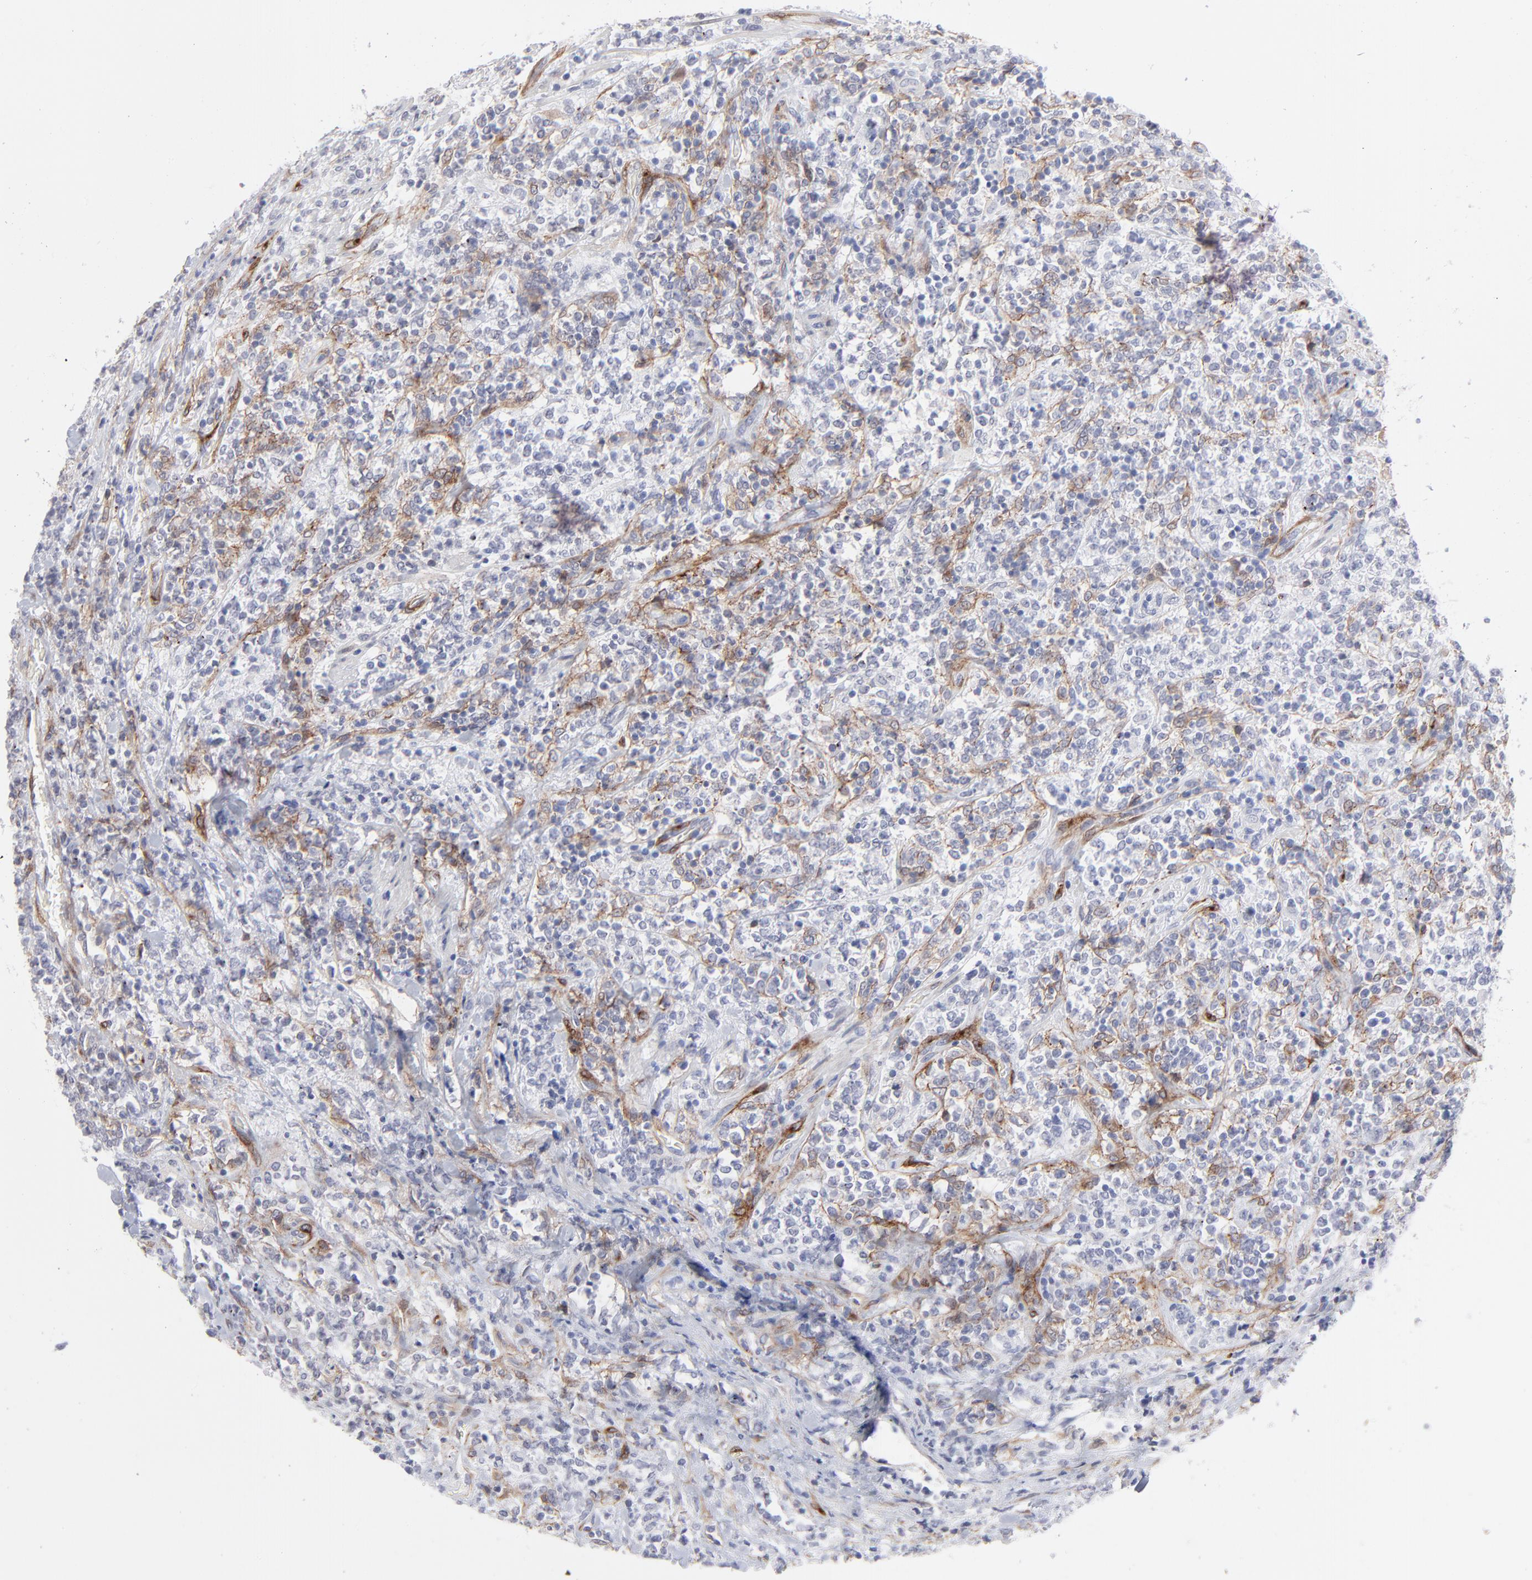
{"staining": {"intensity": "negative", "quantity": "none", "location": "none"}, "tissue": "lymphoma", "cell_type": "Tumor cells", "image_type": "cancer", "snomed": [{"axis": "morphology", "description": "Malignant lymphoma, non-Hodgkin's type, High grade"}, {"axis": "topography", "description": "Soft tissue"}], "caption": "Immunohistochemistry (IHC) histopathology image of human lymphoma stained for a protein (brown), which exhibits no expression in tumor cells. (Immunohistochemistry (IHC), brightfield microscopy, high magnification).", "gene": "PDGFRB", "patient": {"sex": "male", "age": 18}}